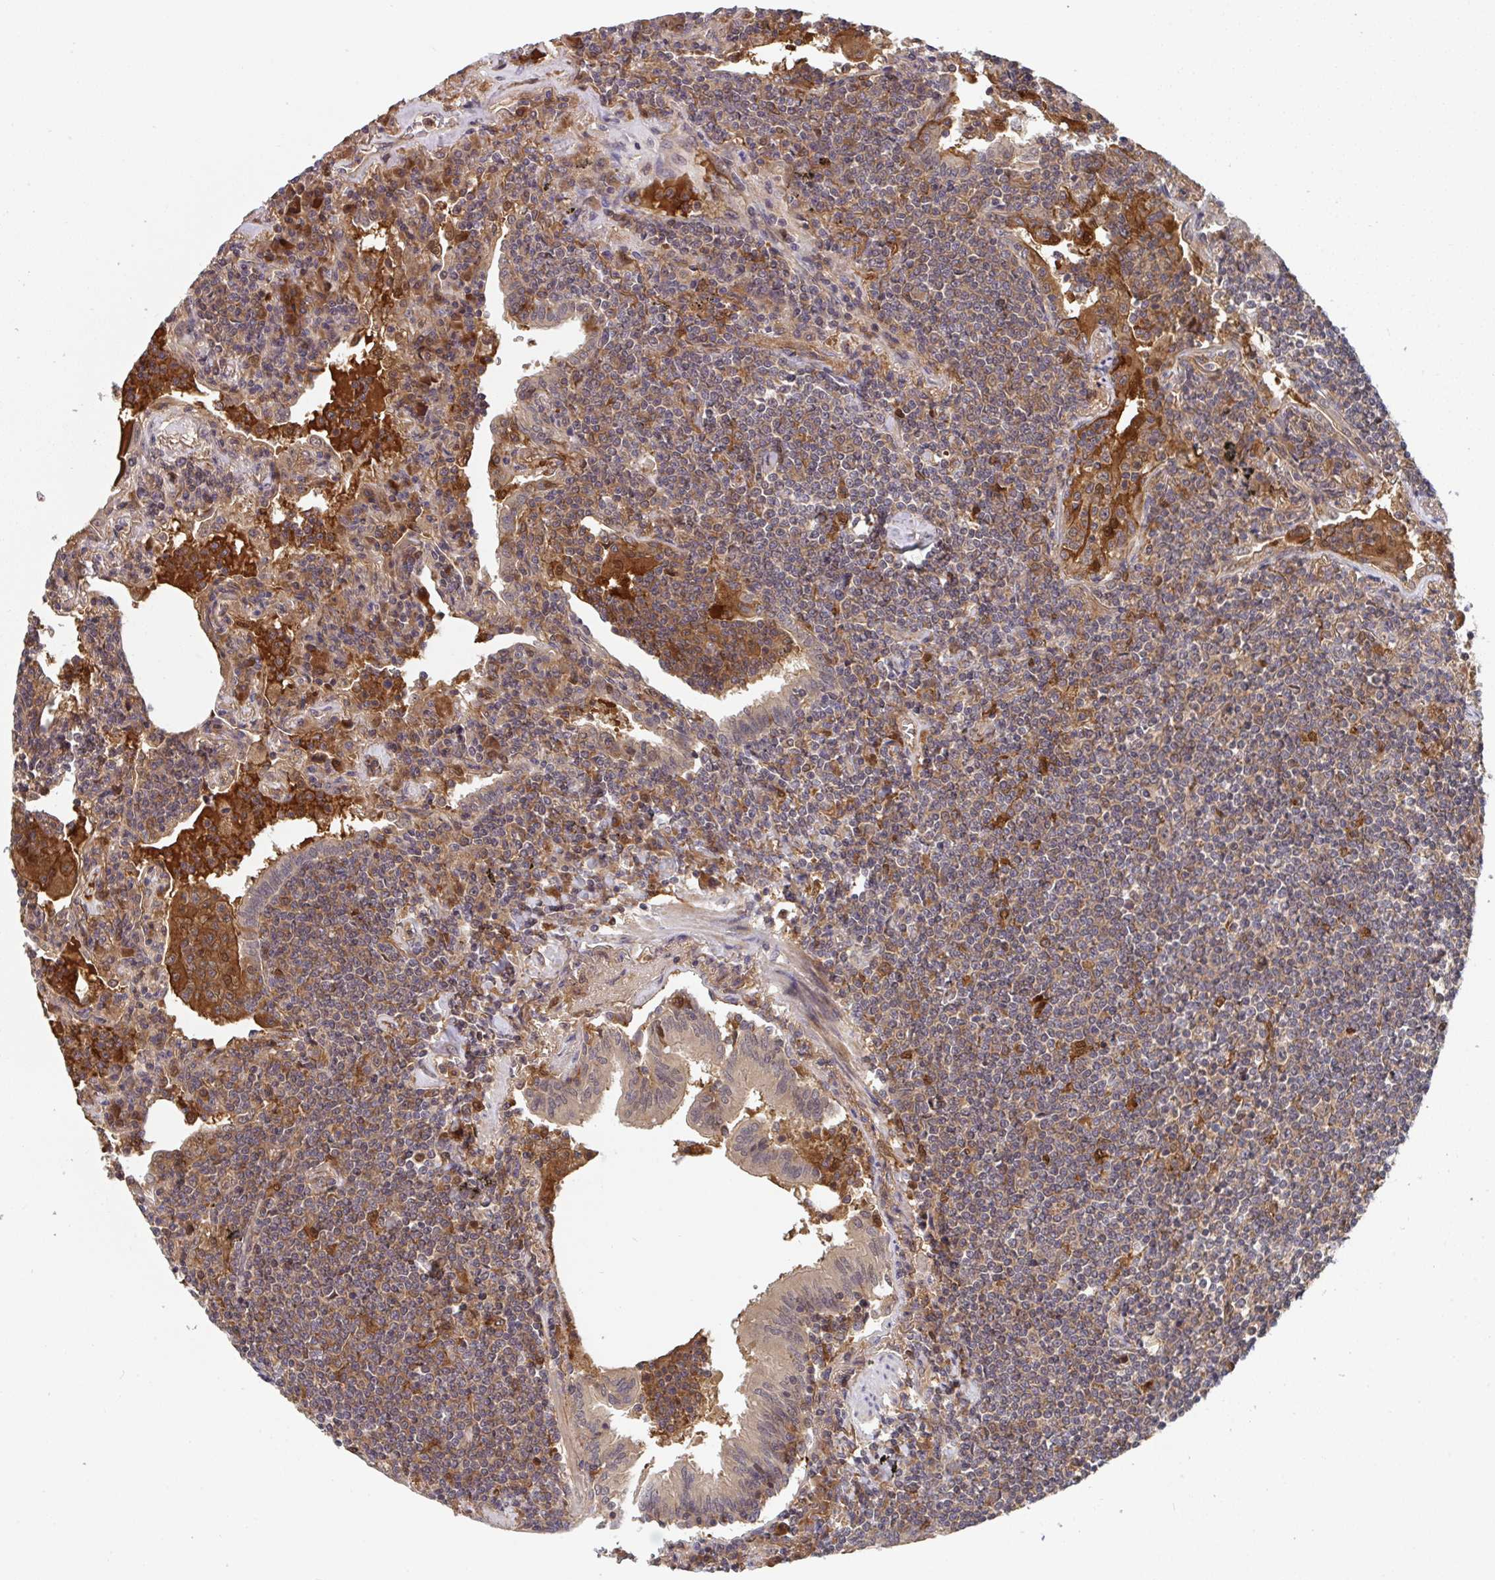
{"staining": {"intensity": "weak", "quantity": "<25%", "location": "cytoplasmic/membranous"}, "tissue": "lymphoma", "cell_type": "Tumor cells", "image_type": "cancer", "snomed": [{"axis": "morphology", "description": "Malignant lymphoma, non-Hodgkin's type, Low grade"}, {"axis": "topography", "description": "Lung"}], "caption": "Tumor cells are negative for protein expression in human low-grade malignant lymphoma, non-Hodgkin's type.", "gene": "TIGAR", "patient": {"sex": "female", "age": 71}}